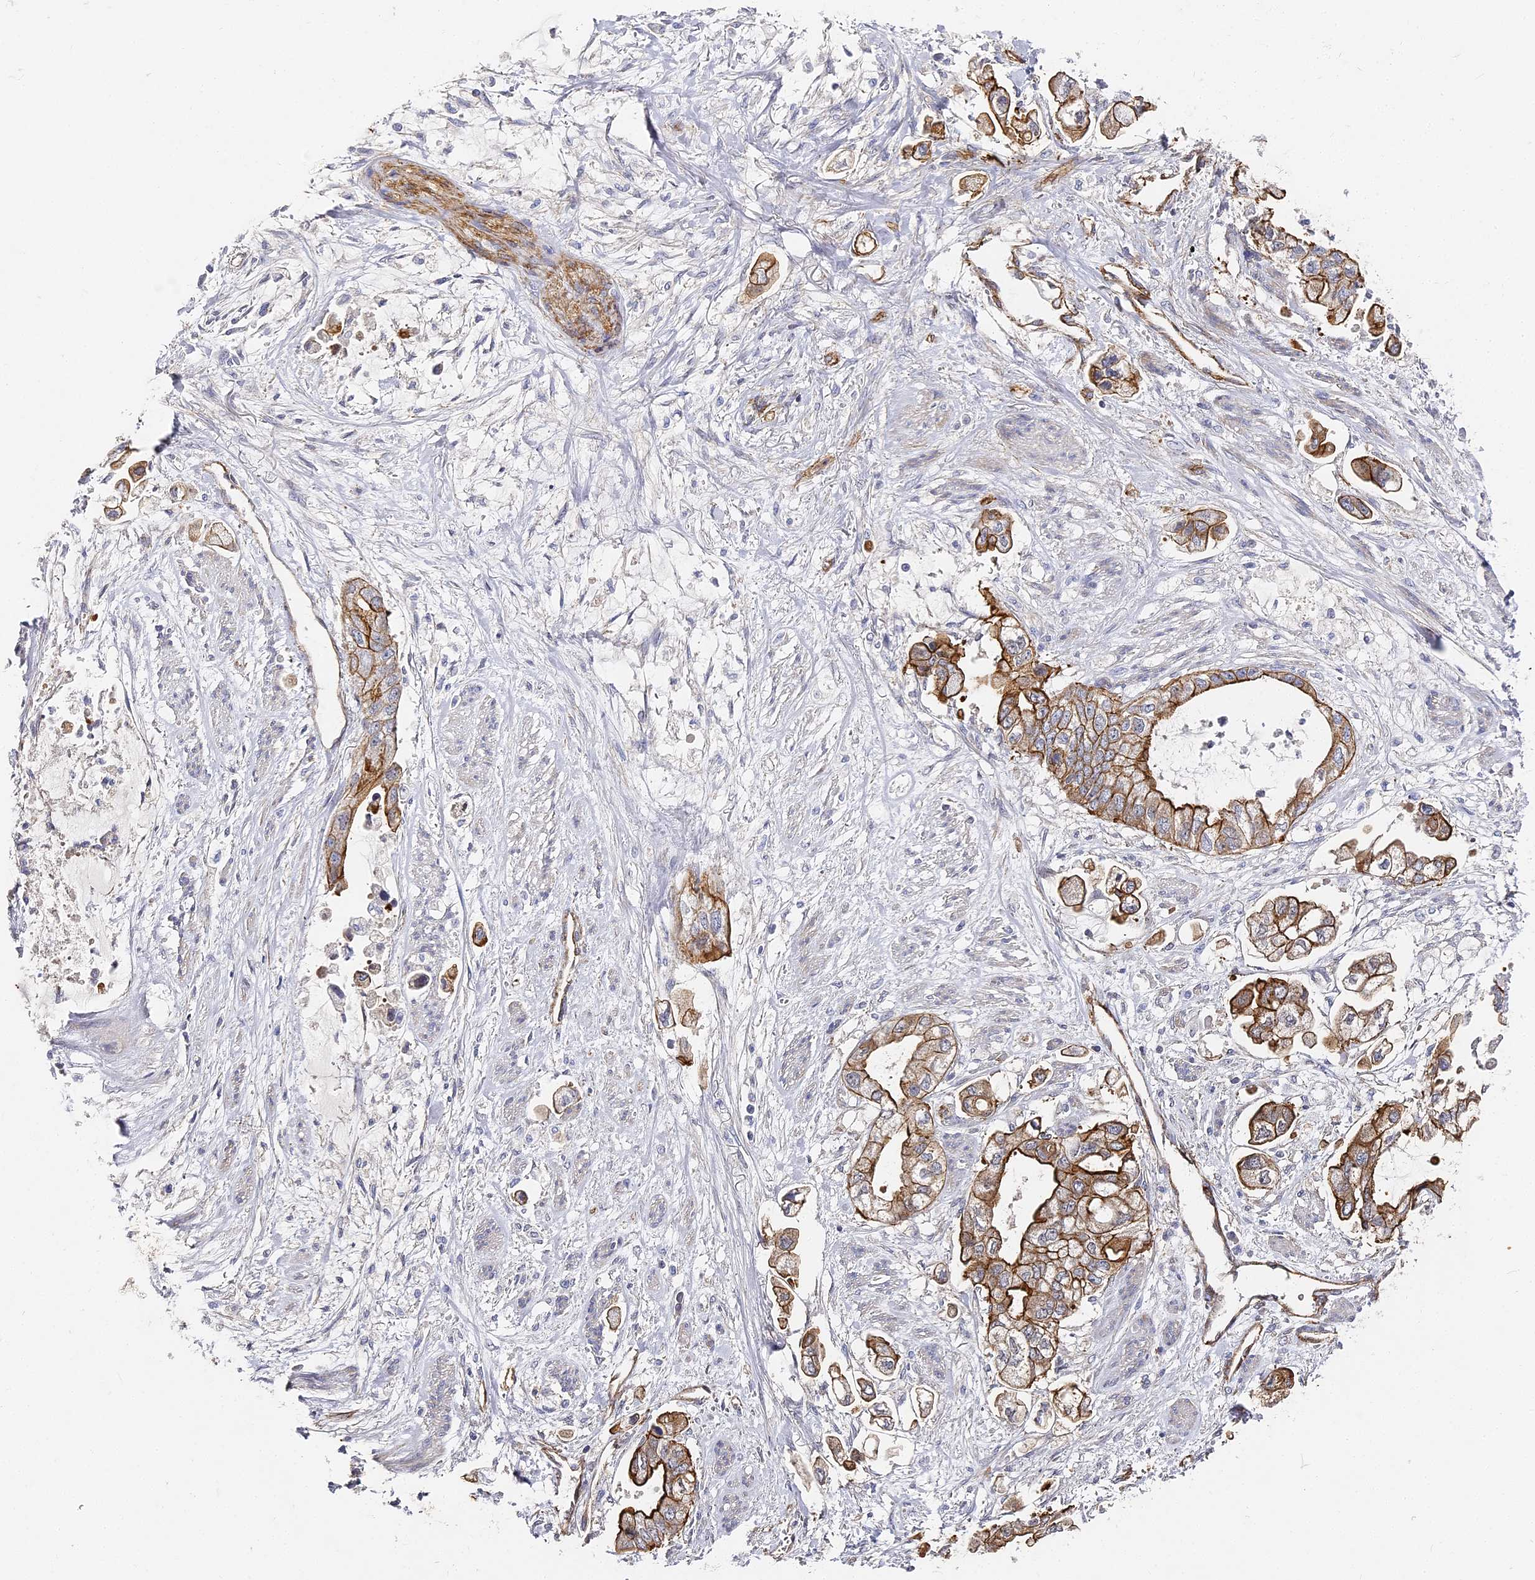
{"staining": {"intensity": "moderate", "quantity": ">75%", "location": "cytoplasmic/membranous"}, "tissue": "stomach cancer", "cell_type": "Tumor cells", "image_type": "cancer", "snomed": [{"axis": "morphology", "description": "Adenocarcinoma, NOS"}, {"axis": "topography", "description": "Stomach"}], "caption": "Immunohistochemistry (IHC) histopathology image of stomach adenocarcinoma stained for a protein (brown), which demonstrates medium levels of moderate cytoplasmic/membranous expression in approximately >75% of tumor cells.", "gene": "CCDC30", "patient": {"sex": "male", "age": 62}}